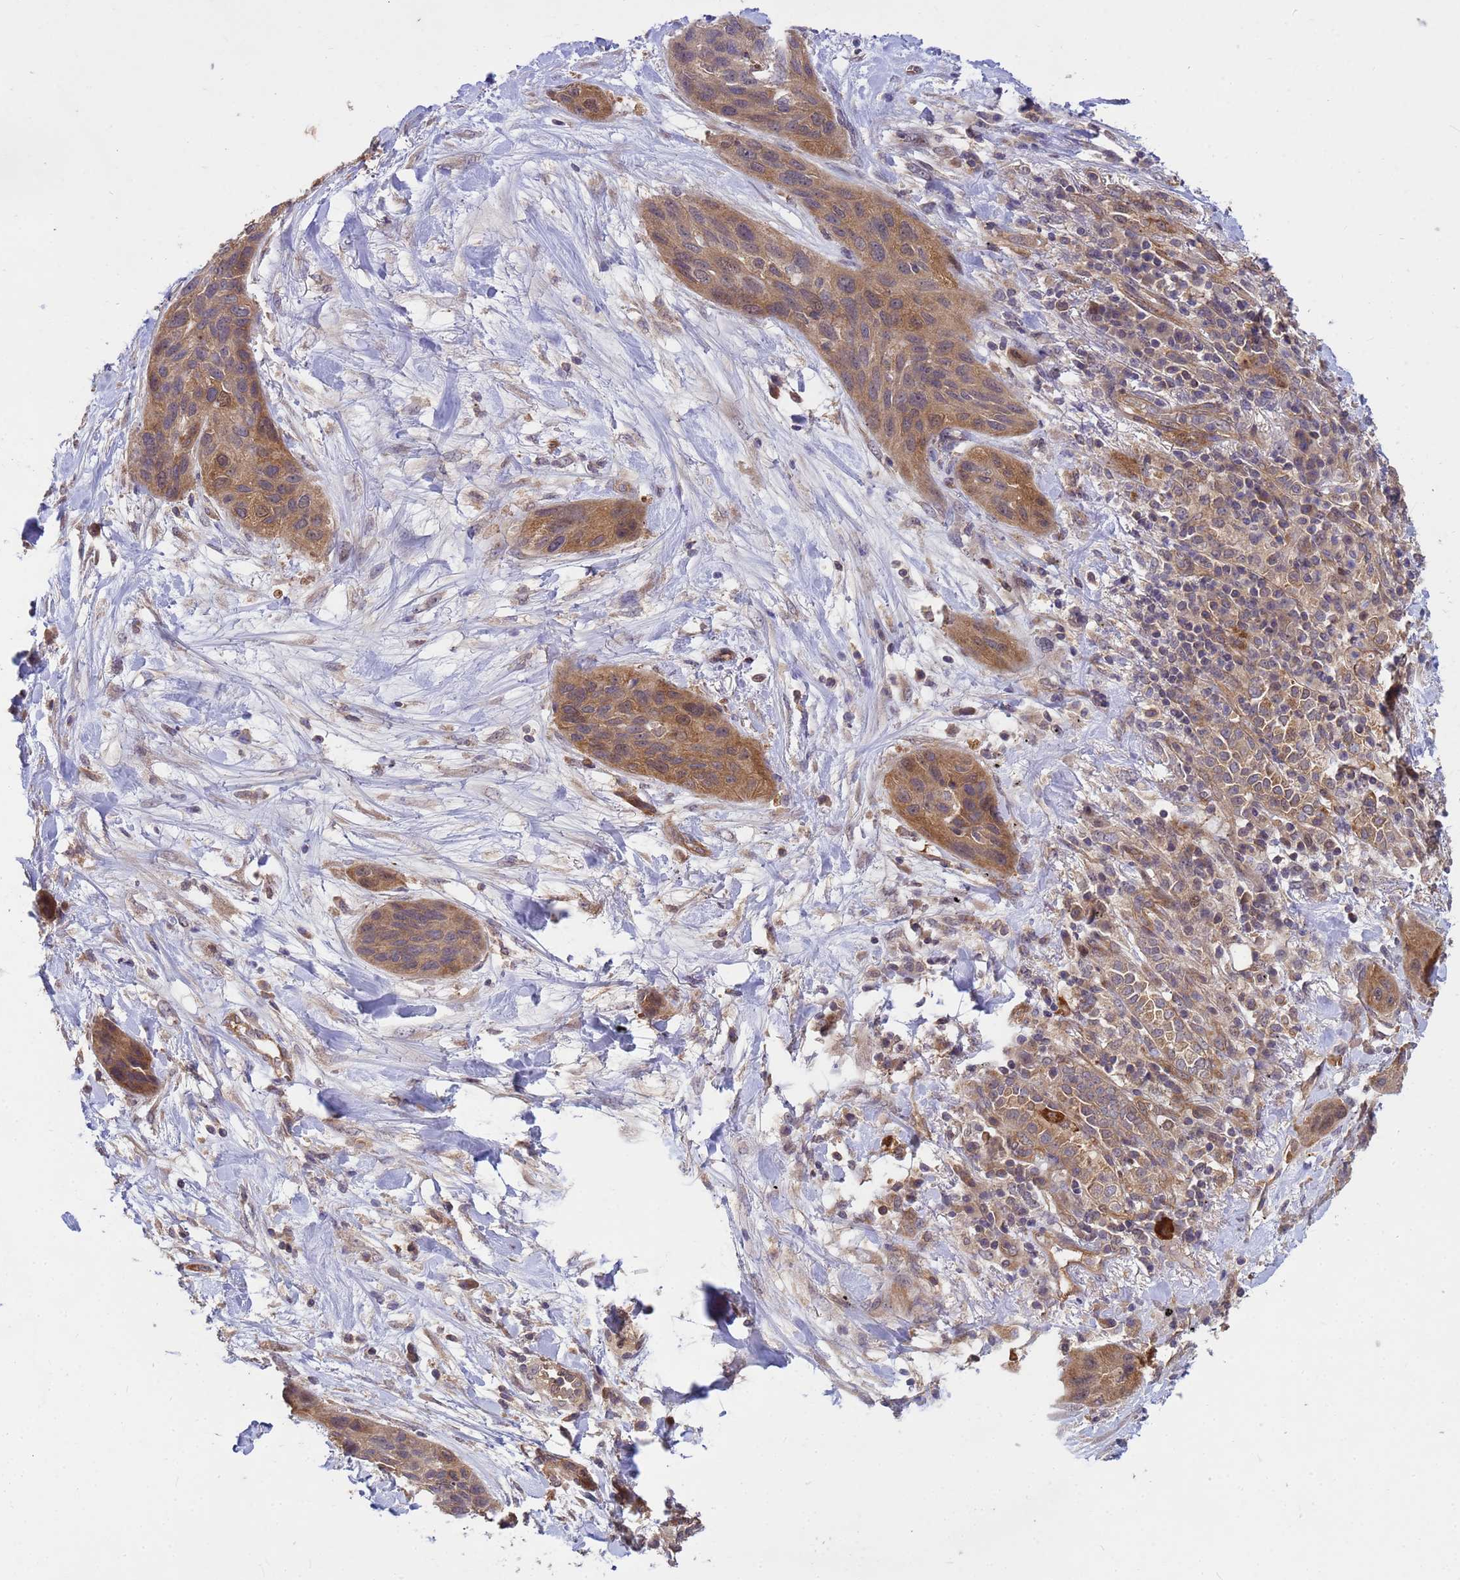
{"staining": {"intensity": "moderate", "quantity": ">75%", "location": "cytoplasmic/membranous"}, "tissue": "lung cancer", "cell_type": "Tumor cells", "image_type": "cancer", "snomed": [{"axis": "morphology", "description": "Squamous cell carcinoma, NOS"}, {"axis": "topography", "description": "Lung"}], "caption": "This micrograph exhibits immunohistochemistry (IHC) staining of human lung cancer, with medium moderate cytoplasmic/membranous expression in approximately >75% of tumor cells.", "gene": "PPP2CB", "patient": {"sex": "female", "age": 70}}